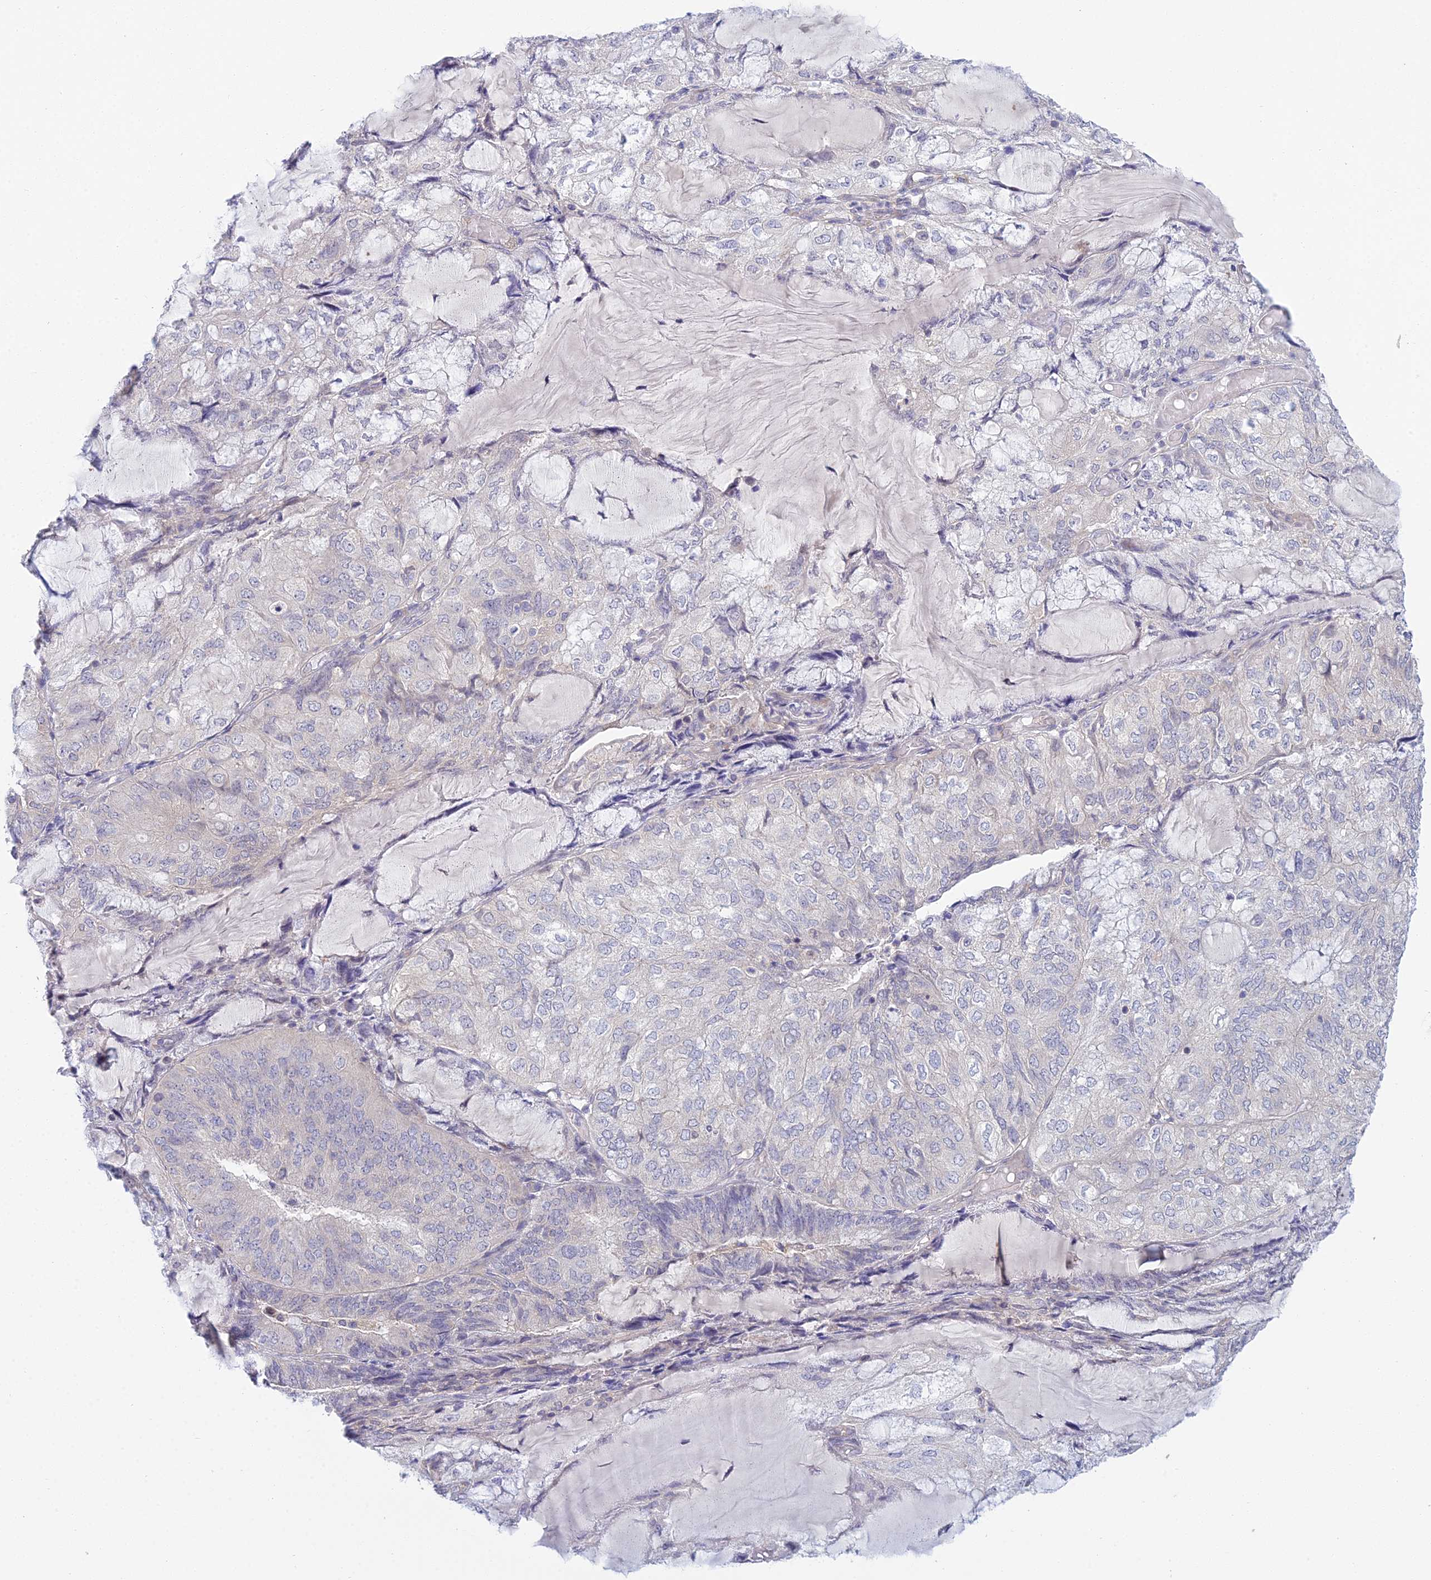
{"staining": {"intensity": "negative", "quantity": "none", "location": "none"}, "tissue": "endometrial cancer", "cell_type": "Tumor cells", "image_type": "cancer", "snomed": [{"axis": "morphology", "description": "Adenocarcinoma, NOS"}, {"axis": "topography", "description": "Endometrium"}], "caption": "An image of human endometrial cancer is negative for staining in tumor cells.", "gene": "METTL26", "patient": {"sex": "female", "age": 81}}